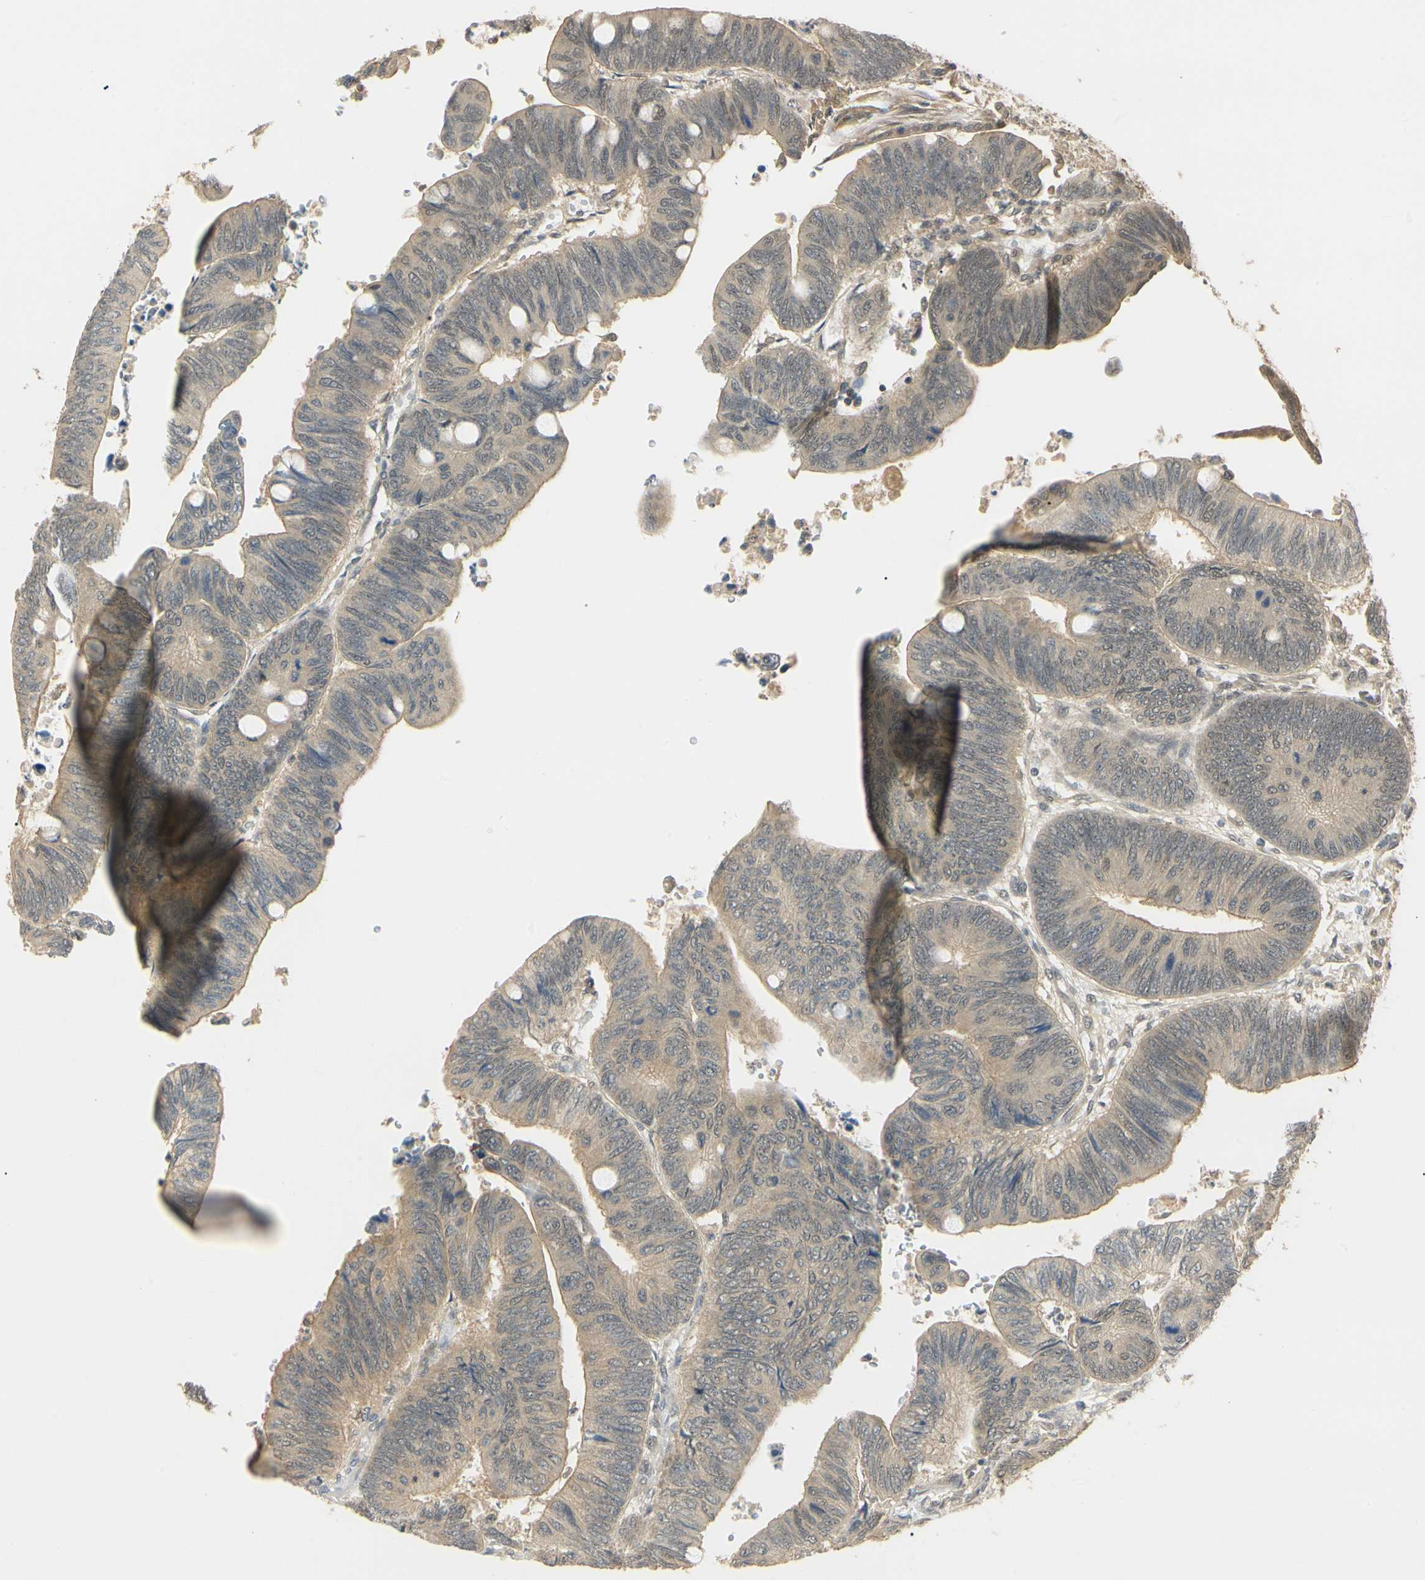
{"staining": {"intensity": "weak", "quantity": "25%-75%", "location": "cytoplasmic/membranous"}, "tissue": "colorectal cancer", "cell_type": "Tumor cells", "image_type": "cancer", "snomed": [{"axis": "morphology", "description": "Normal tissue, NOS"}, {"axis": "morphology", "description": "Adenocarcinoma, NOS"}, {"axis": "topography", "description": "Rectum"}, {"axis": "topography", "description": "Peripheral nerve tissue"}], "caption": "Approximately 25%-75% of tumor cells in human colorectal cancer show weak cytoplasmic/membranous protein positivity as visualized by brown immunohistochemical staining.", "gene": "UBE2Z", "patient": {"sex": "male", "age": 92}}